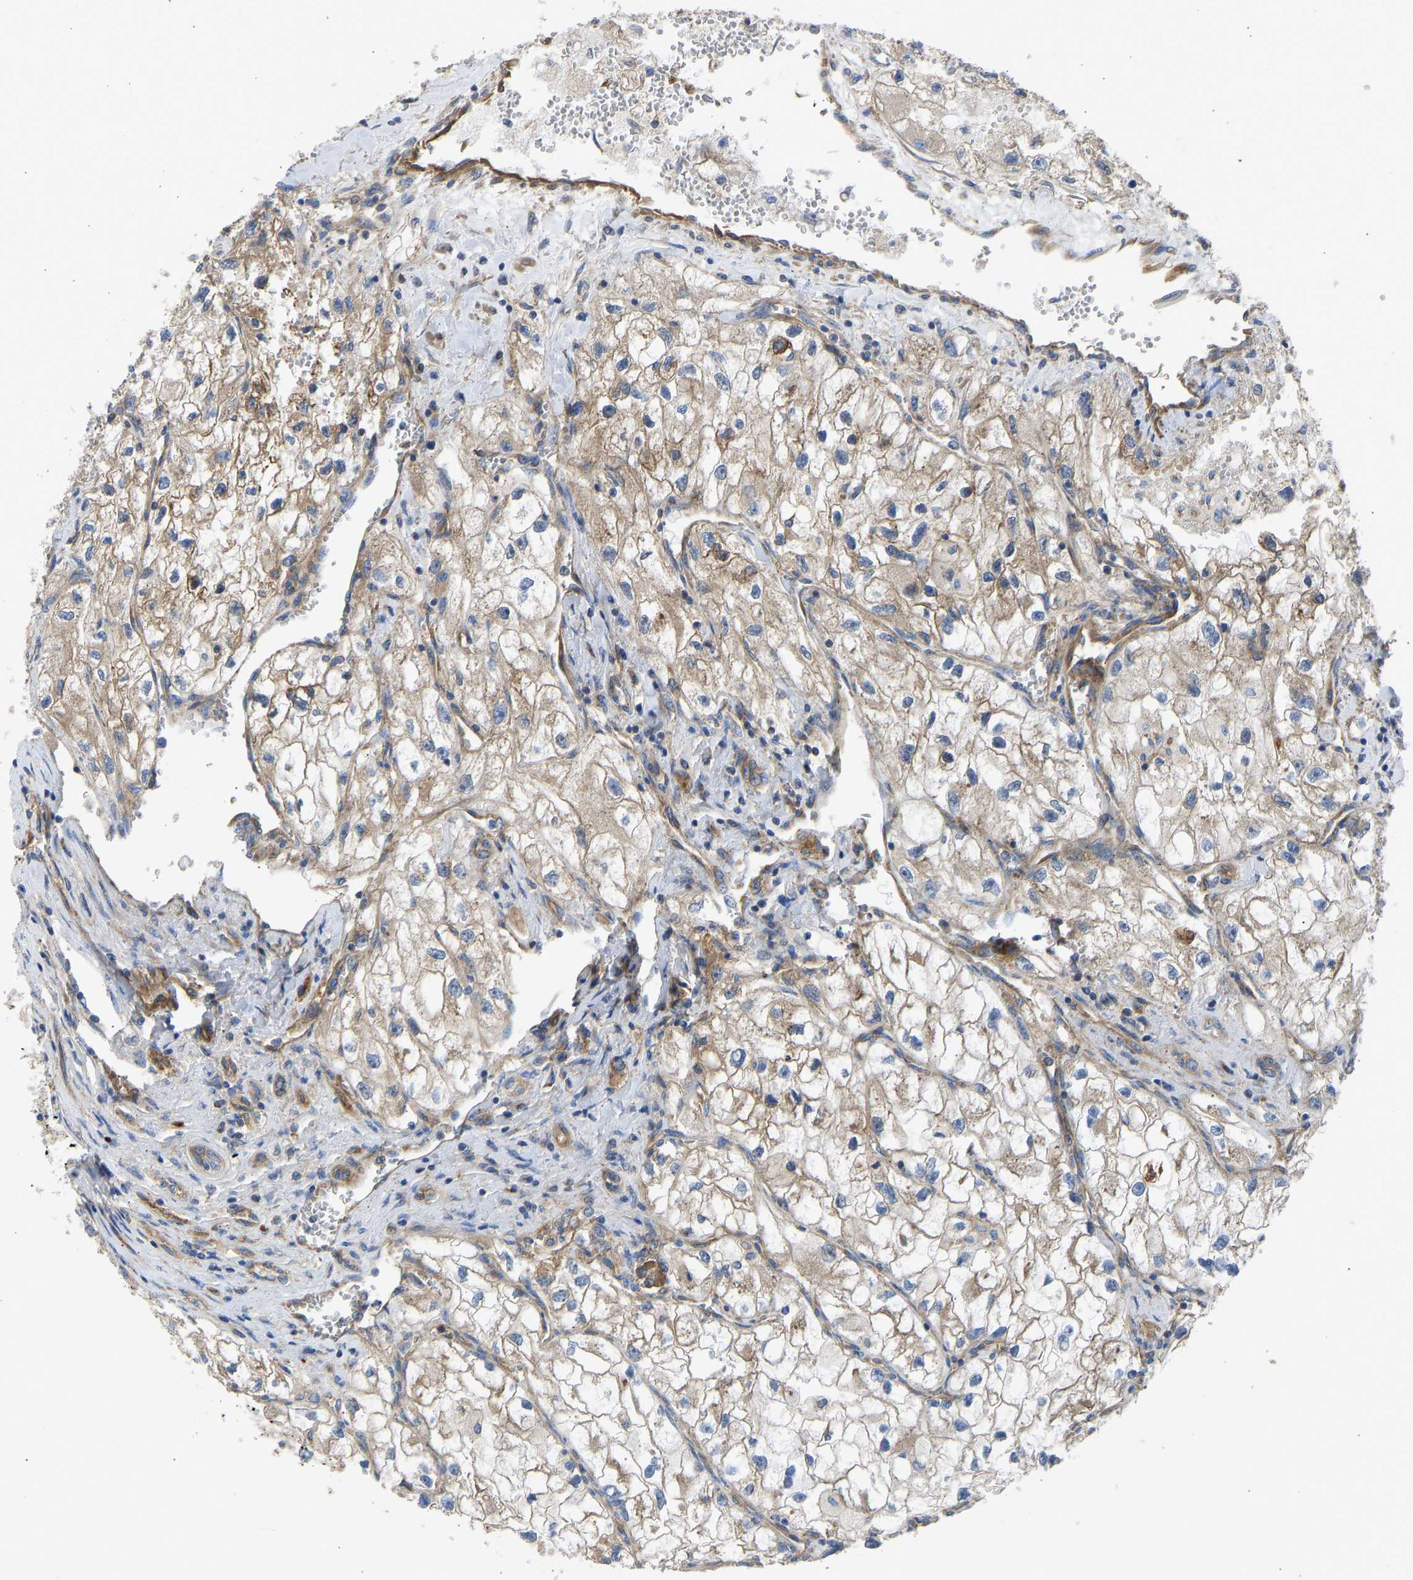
{"staining": {"intensity": "moderate", "quantity": ">75%", "location": "cytoplasmic/membranous"}, "tissue": "renal cancer", "cell_type": "Tumor cells", "image_type": "cancer", "snomed": [{"axis": "morphology", "description": "Adenocarcinoma, NOS"}, {"axis": "topography", "description": "Kidney"}], "caption": "High-magnification brightfield microscopy of renal cancer (adenocarcinoma) stained with DAB (brown) and counterstained with hematoxylin (blue). tumor cells exhibit moderate cytoplasmic/membranous staining is seen in approximately>75% of cells. Nuclei are stained in blue.", "gene": "MYO1C", "patient": {"sex": "female", "age": 70}}